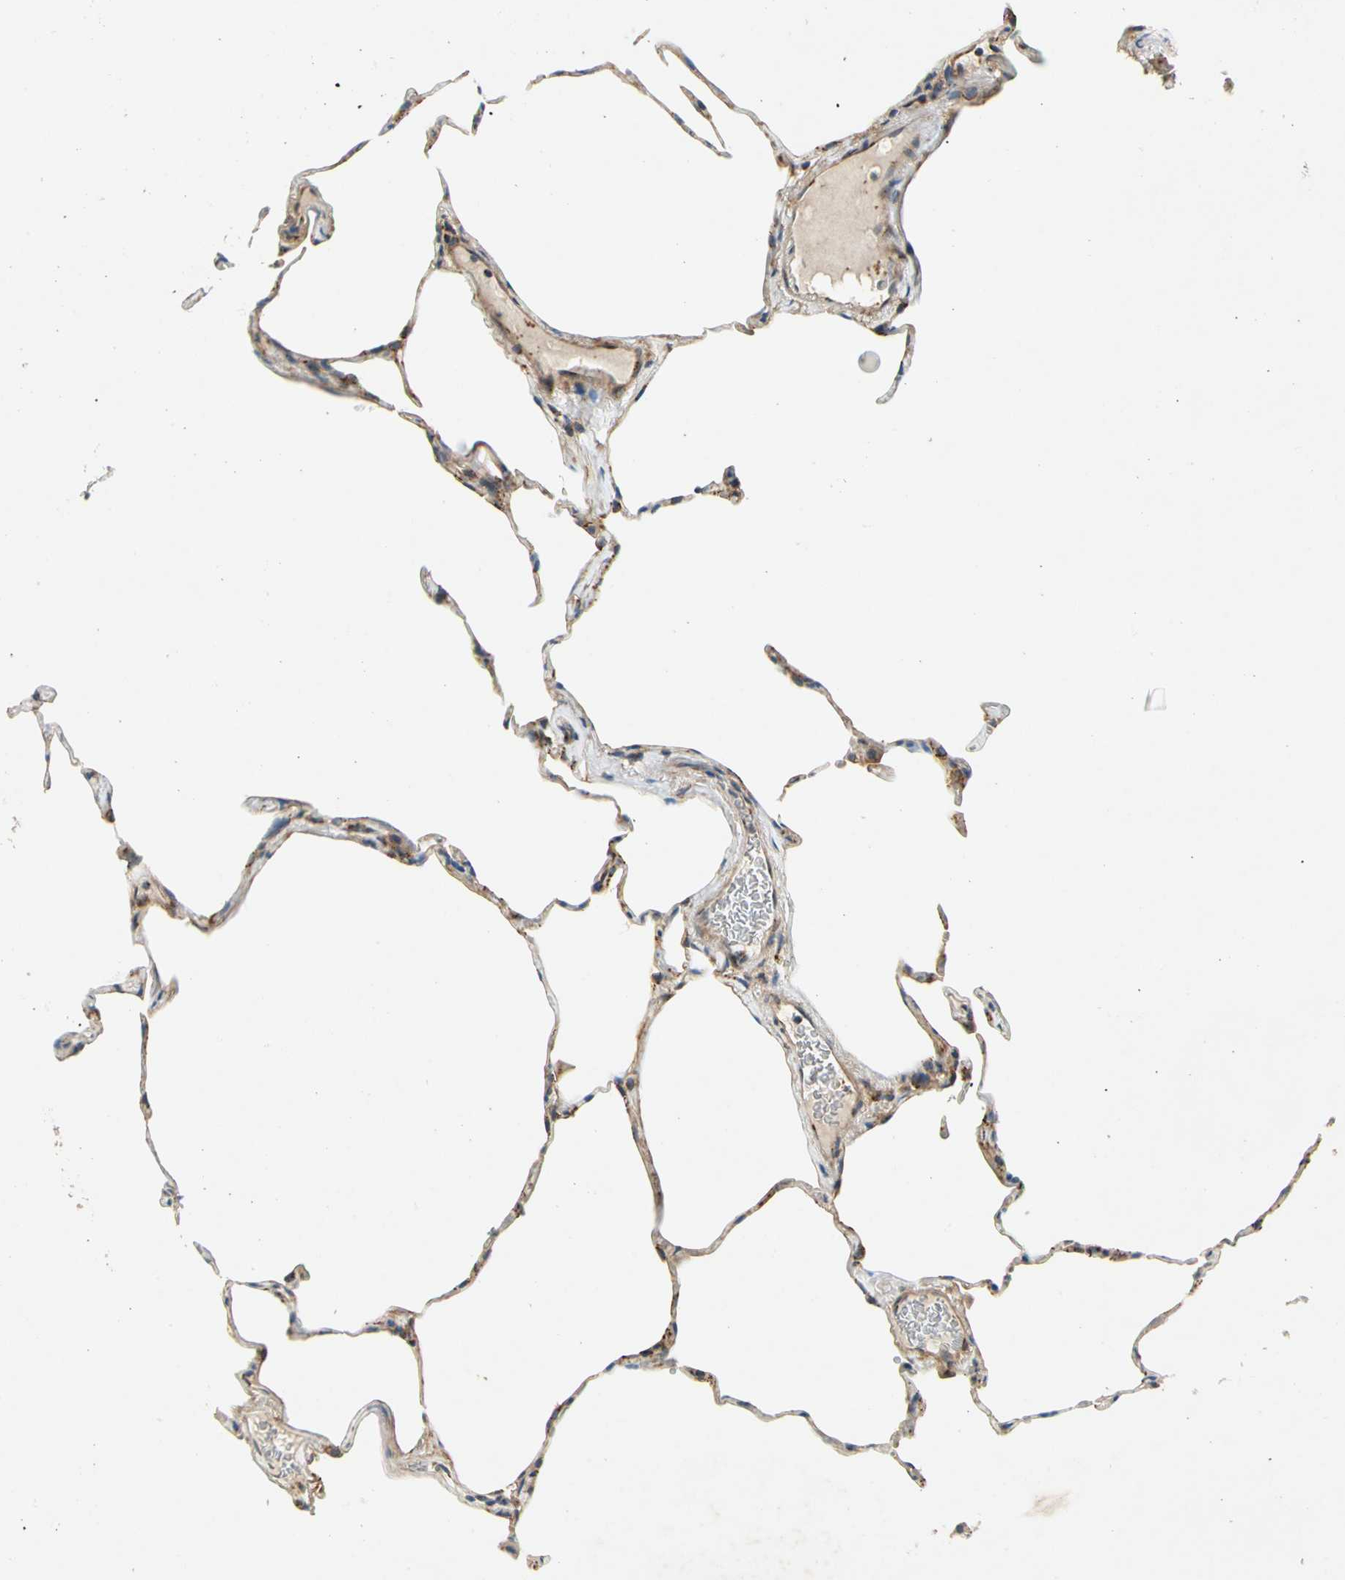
{"staining": {"intensity": "weak", "quantity": ">75%", "location": "cytoplasmic/membranous"}, "tissue": "lung", "cell_type": "Alveolar cells", "image_type": "normal", "snomed": [{"axis": "morphology", "description": "Normal tissue, NOS"}, {"axis": "topography", "description": "Lung"}], "caption": "Weak cytoplasmic/membranous protein expression is present in about >75% of alveolar cells in lung.", "gene": "ROCK2", "patient": {"sex": "female", "age": 75}}